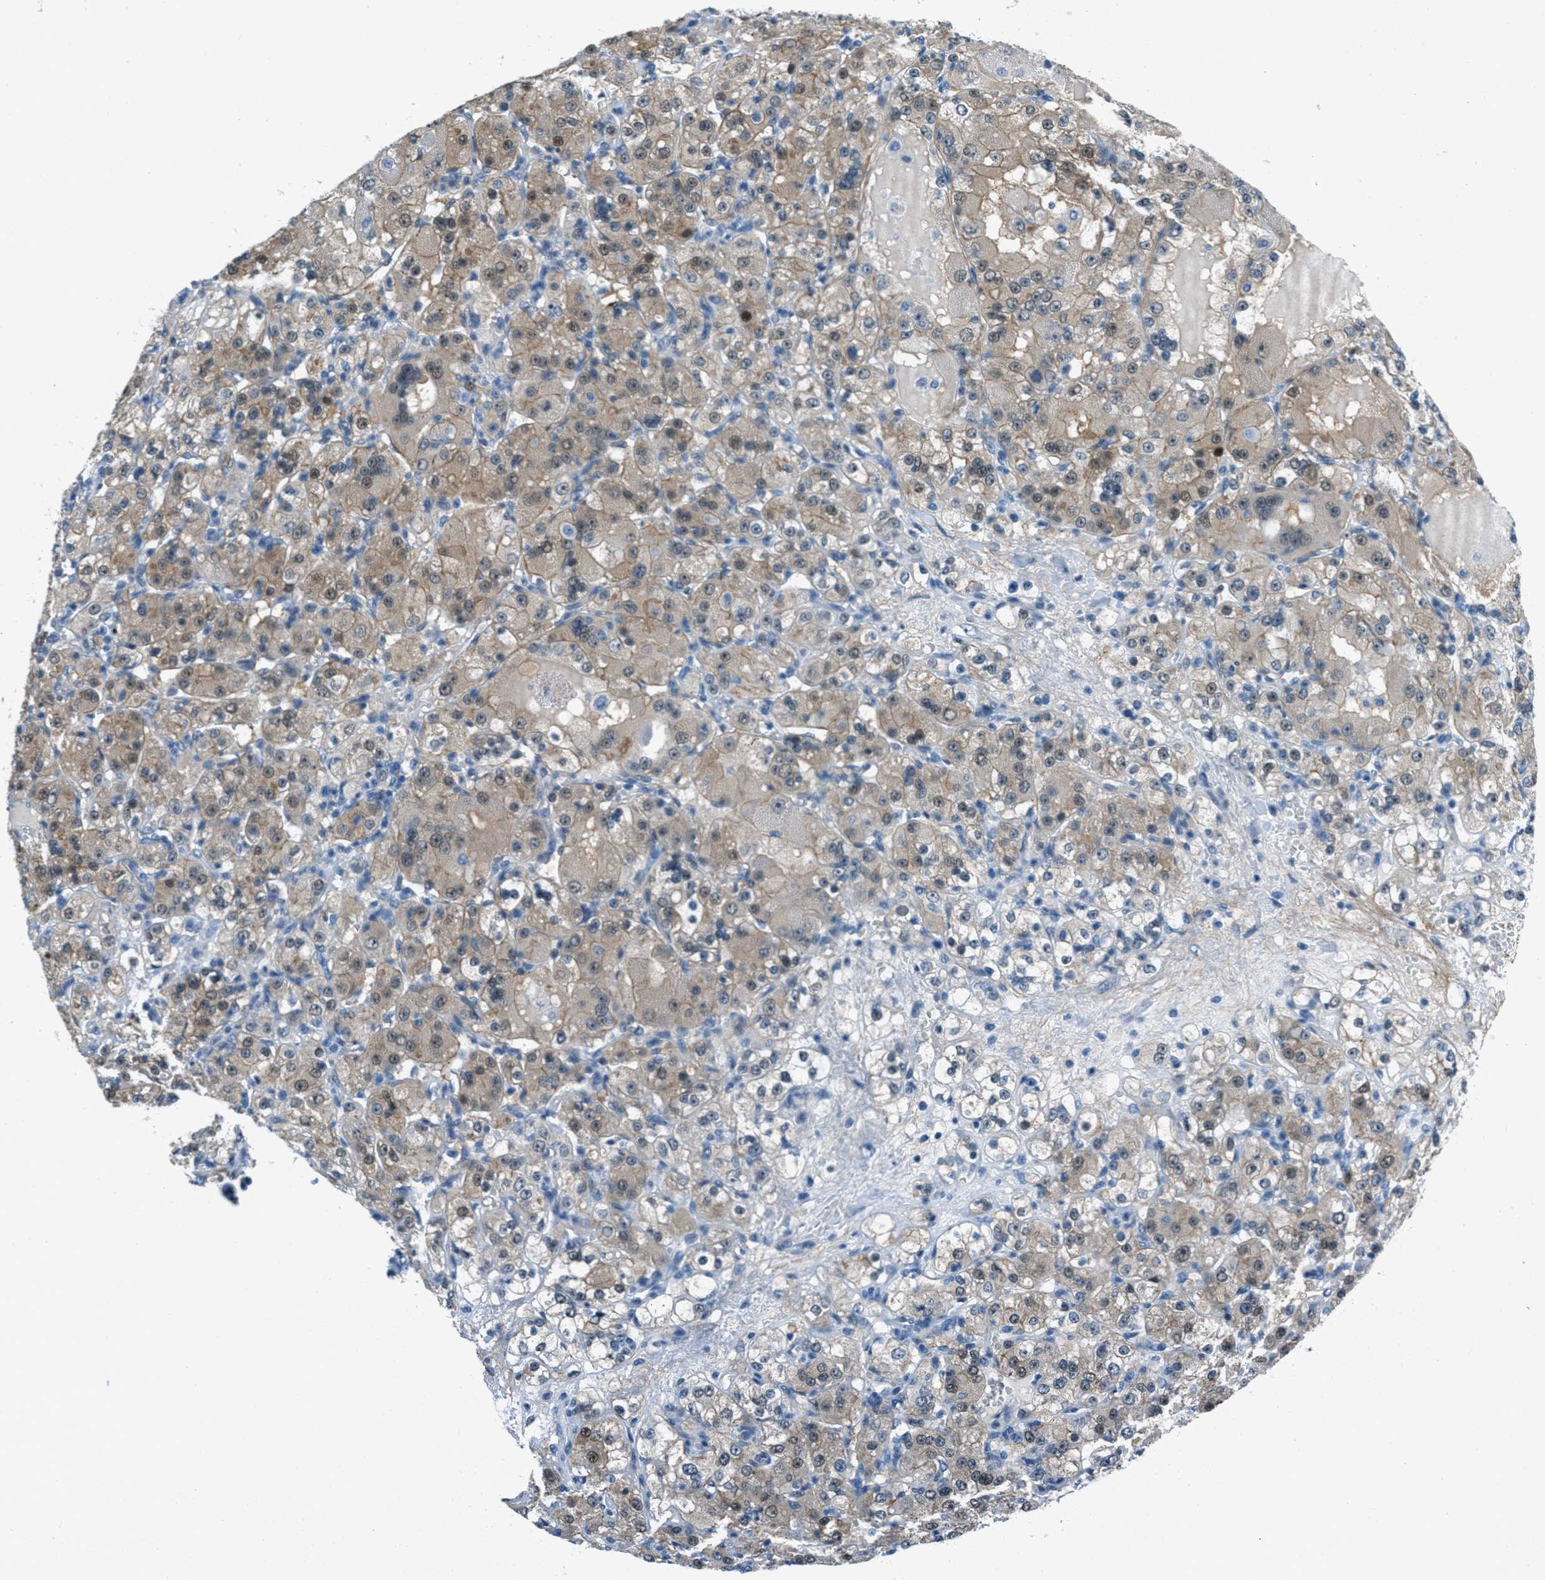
{"staining": {"intensity": "weak", "quantity": "25%-75%", "location": "cytoplasmic/membranous,nuclear"}, "tissue": "renal cancer", "cell_type": "Tumor cells", "image_type": "cancer", "snomed": [{"axis": "morphology", "description": "Normal tissue, NOS"}, {"axis": "morphology", "description": "Adenocarcinoma, NOS"}, {"axis": "topography", "description": "Kidney"}], "caption": "Tumor cells demonstrate weak cytoplasmic/membranous and nuclear staining in about 25%-75% of cells in renal adenocarcinoma.", "gene": "FBN1", "patient": {"sex": "male", "age": 61}}